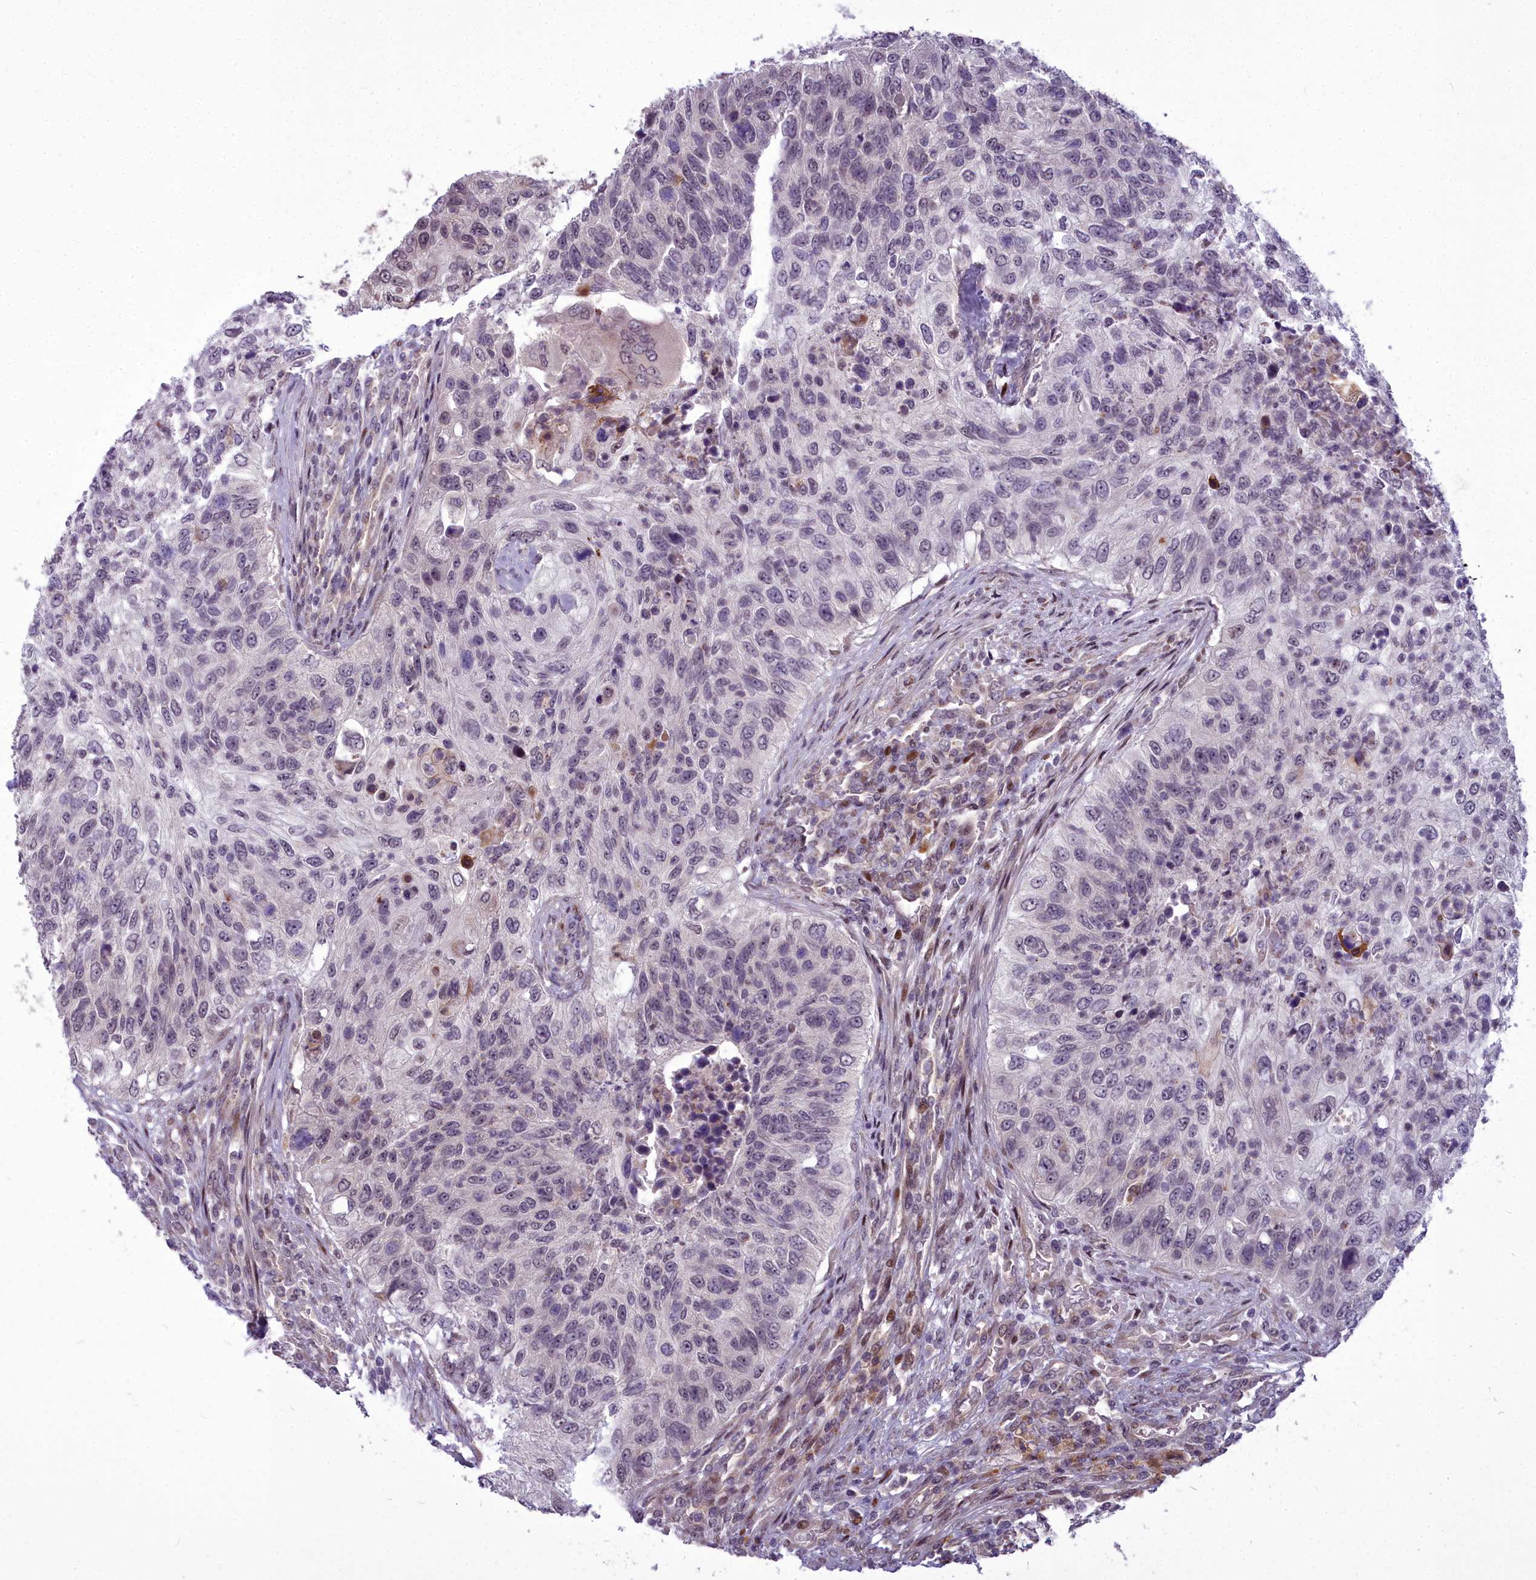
{"staining": {"intensity": "negative", "quantity": "none", "location": "none"}, "tissue": "urothelial cancer", "cell_type": "Tumor cells", "image_type": "cancer", "snomed": [{"axis": "morphology", "description": "Urothelial carcinoma, High grade"}, {"axis": "topography", "description": "Urinary bladder"}], "caption": "Urothelial carcinoma (high-grade) was stained to show a protein in brown. There is no significant expression in tumor cells.", "gene": "AP1M1", "patient": {"sex": "female", "age": 60}}